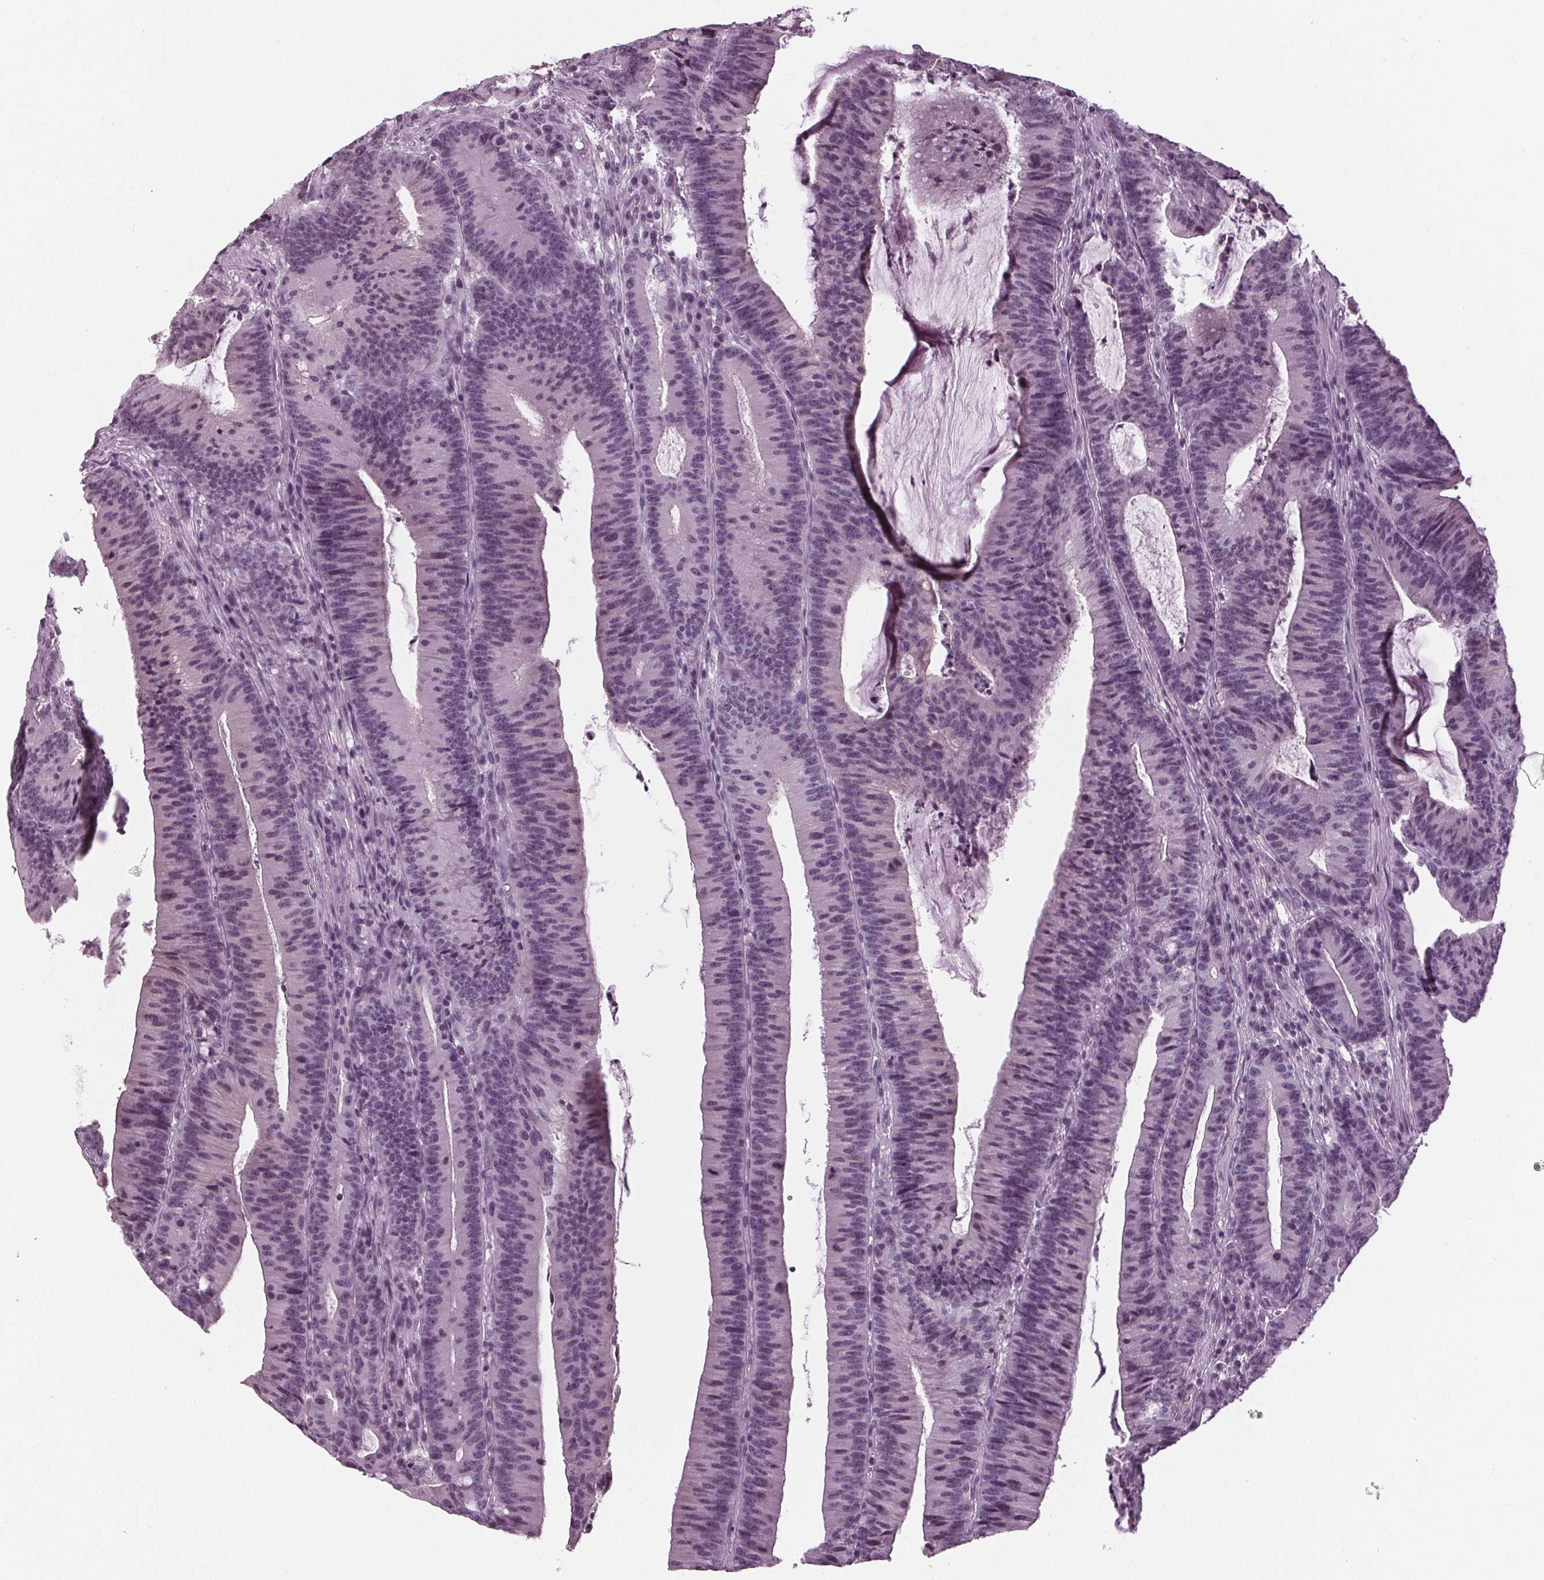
{"staining": {"intensity": "negative", "quantity": "none", "location": "none"}, "tissue": "colorectal cancer", "cell_type": "Tumor cells", "image_type": "cancer", "snomed": [{"axis": "morphology", "description": "Adenocarcinoma, NOS"}, {"axis": "topography", "description": "Colon"}], "caption": "This is an immunohistochemistry photomicrograph of human colorectal cancer. There is no positivity in tumor cells.", "gene": "SLC9A4", "patient": {"sex": "female", "age": 78}}